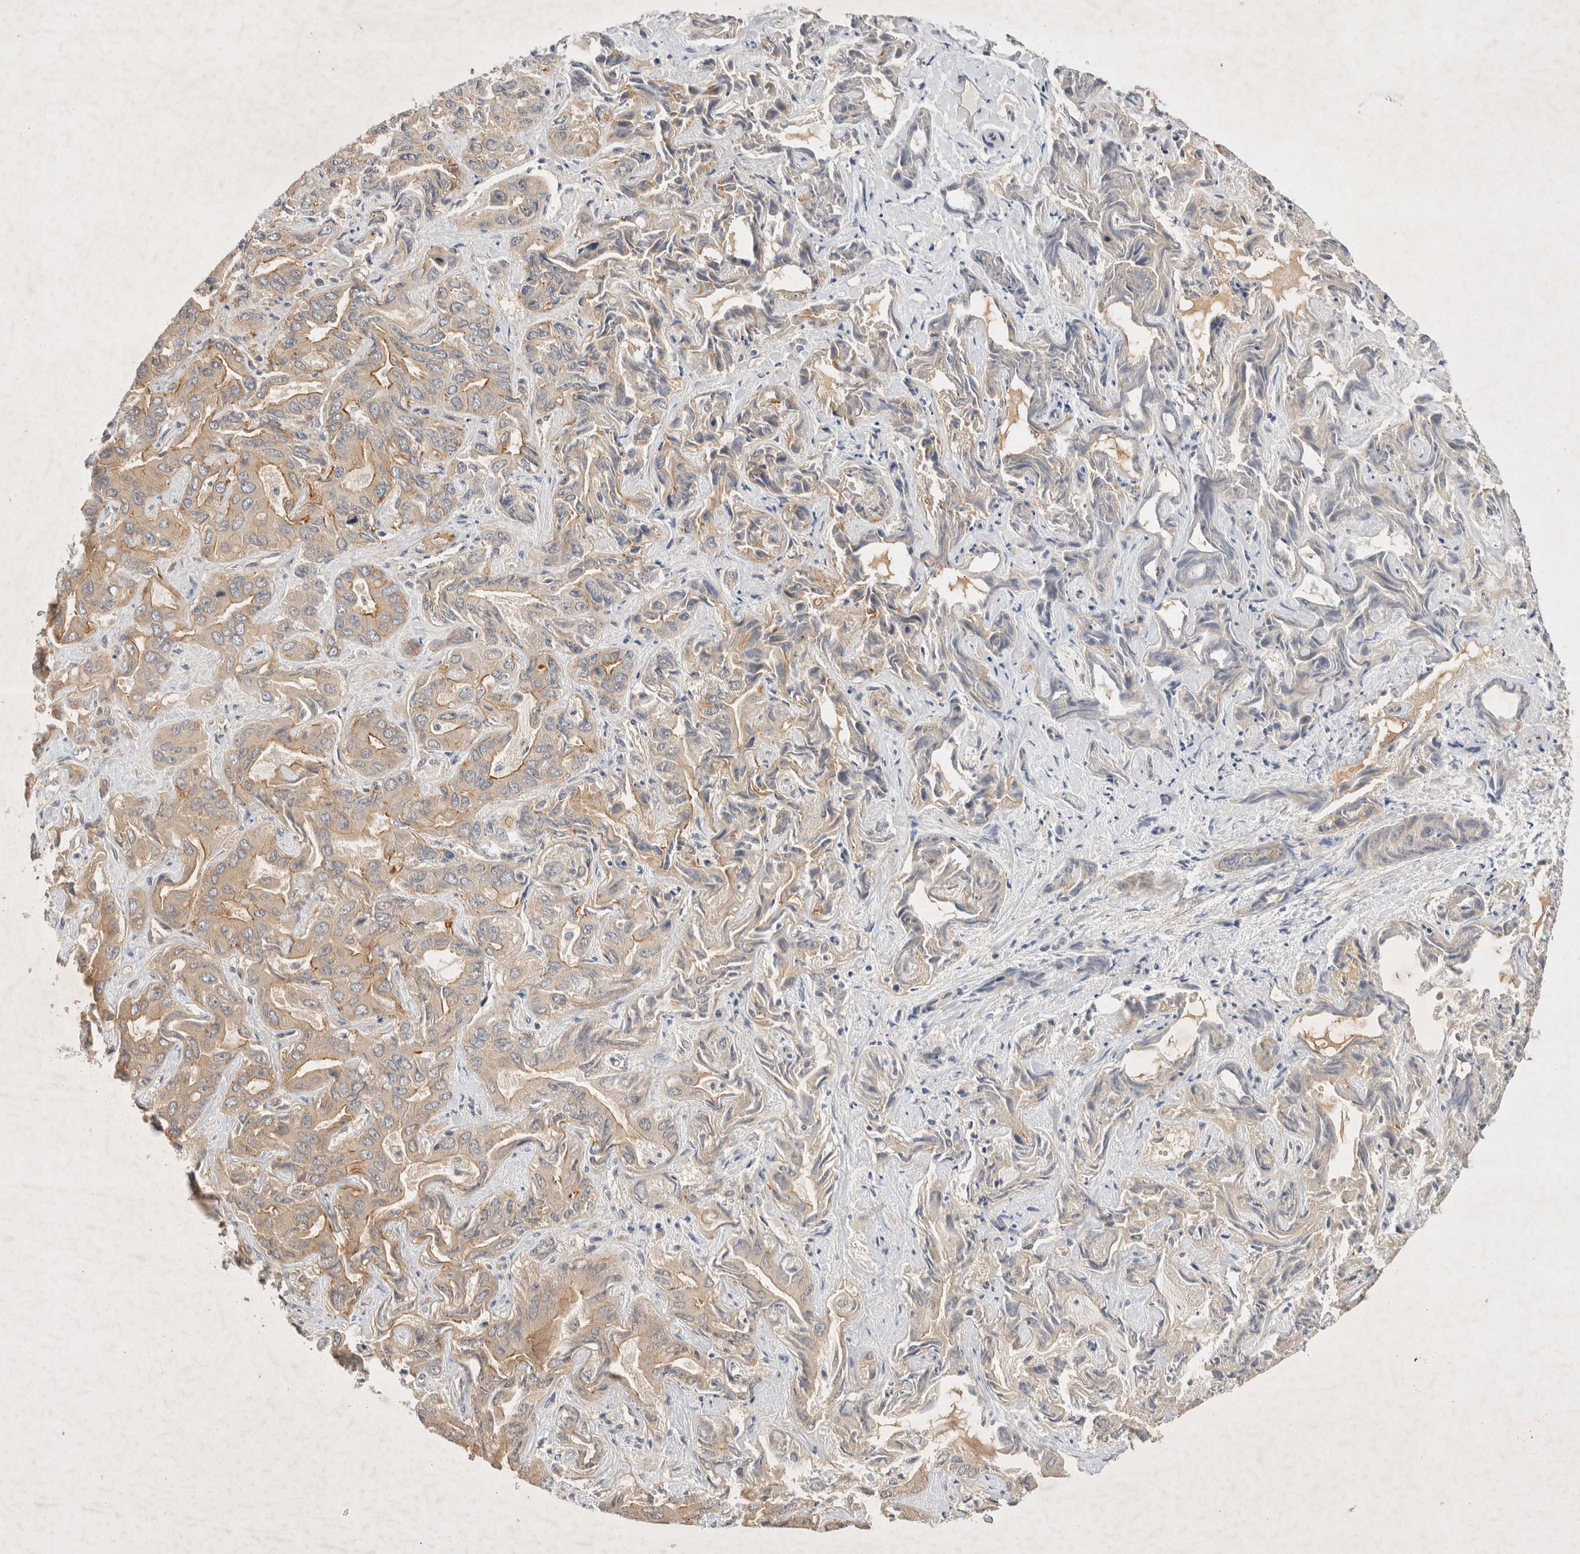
{"staining": {"intensity": "moderate", "quantity": ">75%", "location": "cytoplasmic/membranous"}, "tissue": "liver cancer", "cell_type": "Tumor cells", "image_type": "cancer", "snomed": [{"axis": "morphology", "description": "Cholangiocarcinoma"}, {"axis": "topography", "description": "Liver"}], "caption": "DAB immunohistochemical staining of liver cholangiocarcinoma reveals moderate cytoplasmic/membranous protein expression in approximately >75% of tumor cells.", "gene": "YES1", "patient": {"sex": "female", "age": 52}}